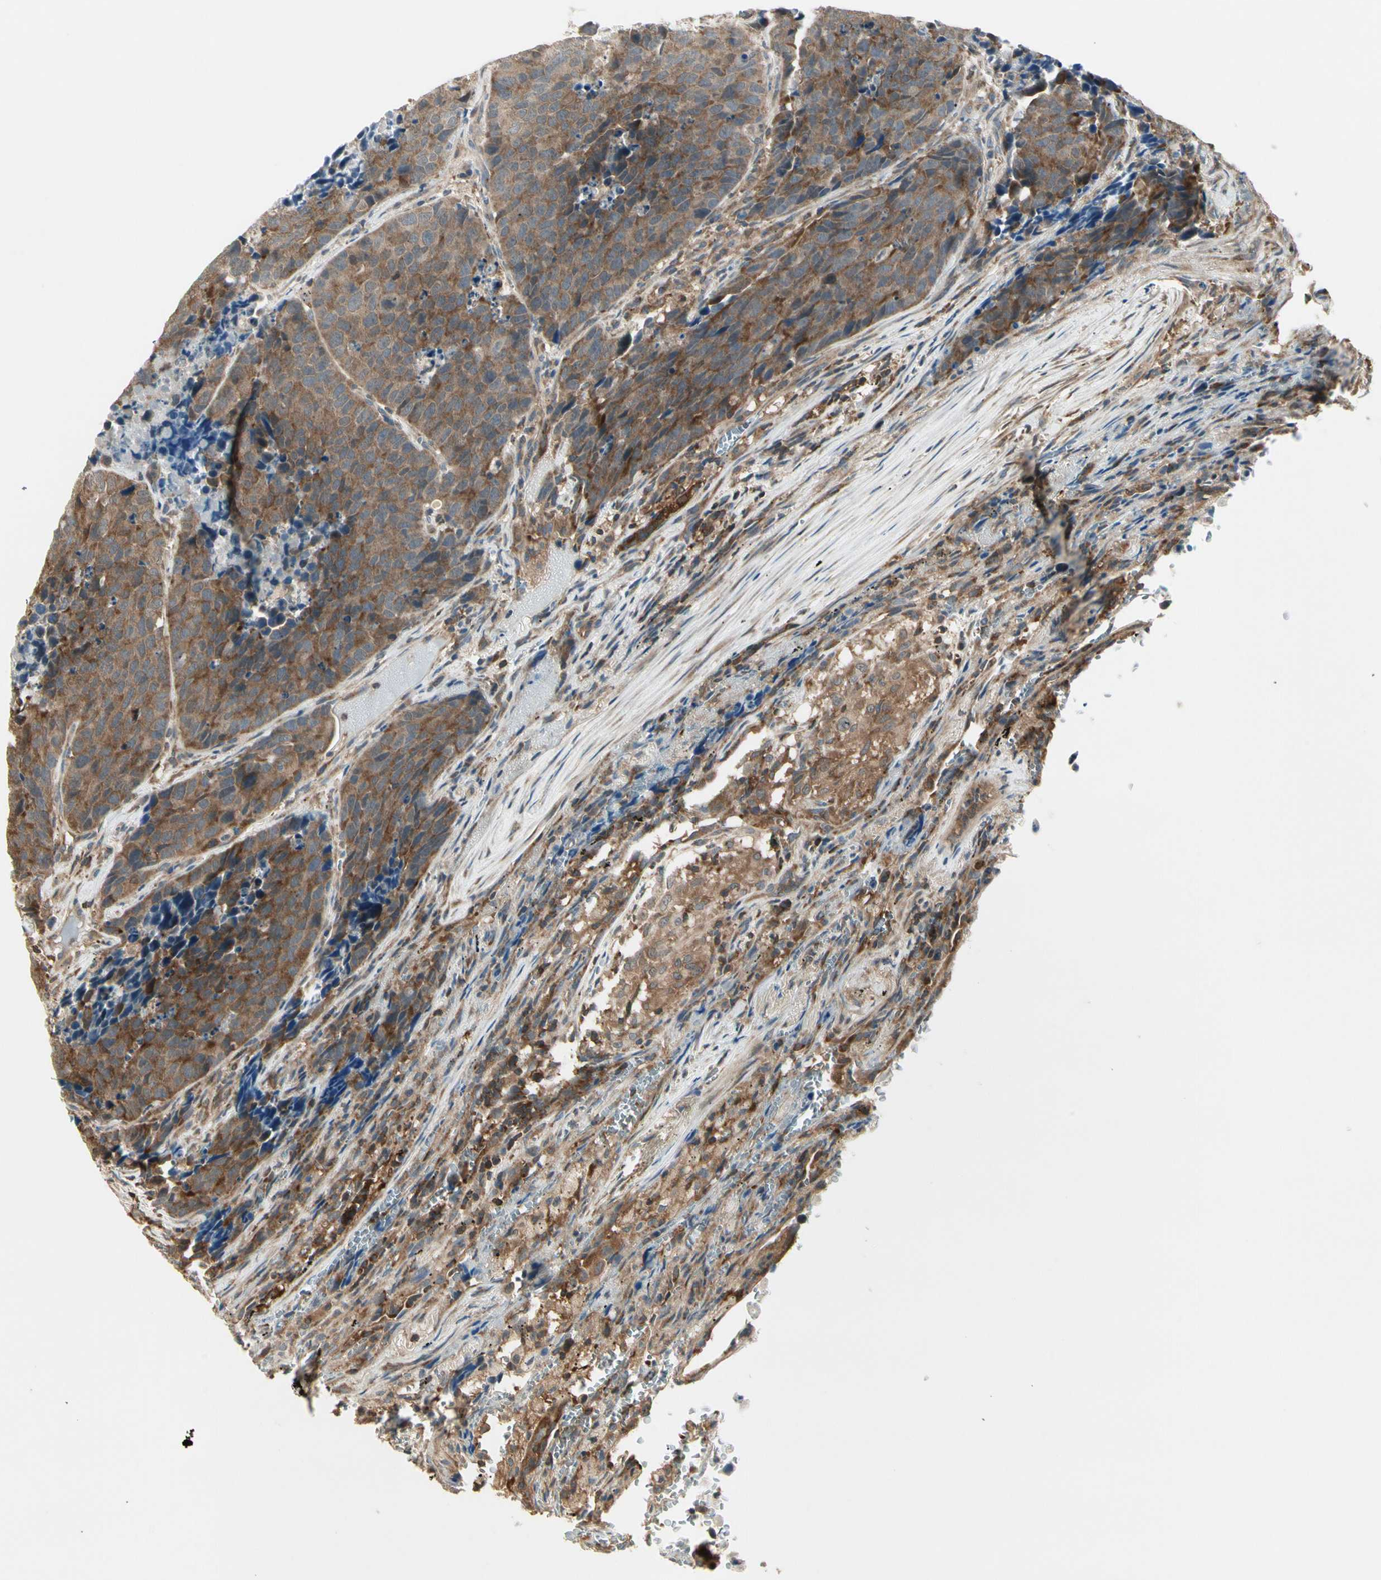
{"staining": {"intensity": "moderate", "quantity": ">75%", "location": "cytoplasmic/membranous"}, "tissue": "carcinoid", "cell_type": "Tumor cells", "image_type": "cancer", "snomed": [{"axis": "morphology", "description": "Carcinoid, malignant, NOS"}, {"axis": "topography", "description": "Lung"}], "caption": "IHC photomicrograph of carcinoid stained for a protein (brown), which displays medium levels of moderate cytoplasmic/membranous expression in about >75% of tumor cells.", "gene": "OXSR1", "patient": {"sex": "male", "age": 60}}